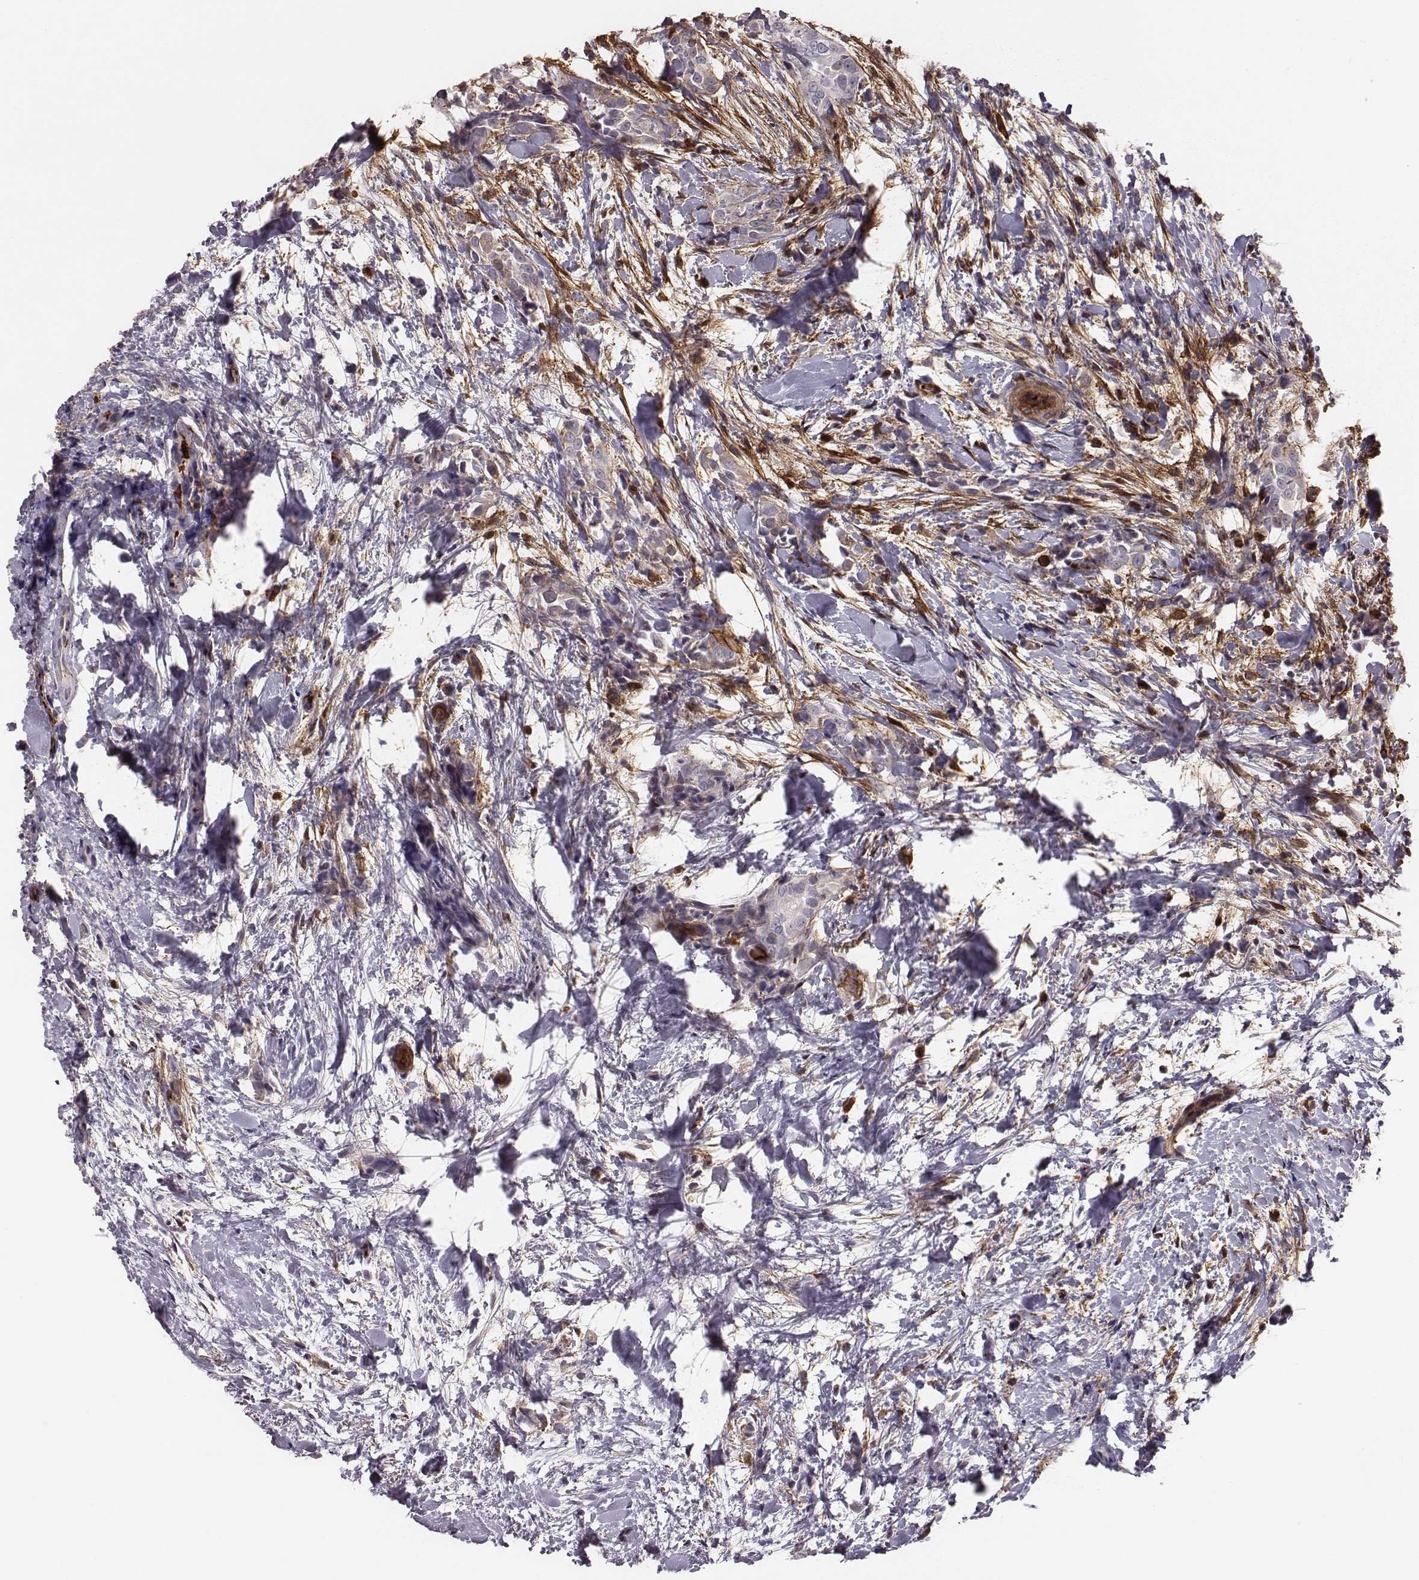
{"staining": {"intensity": "negative", "quantity": "none", "location": "none"}, "tissue": "thyroid cancer", "cell_type": "Tumor cells", "image_type": "cancer", "snomed": [{"axis": "morphology", "description": "Papillary adenocarcinoma, NOS"}, {"axis": "topography", "description": "Thyroid gland"}], "caption": "A micrograph of human thyroid cancer (papillary adenocarcinoma) is negative for staining in tumor cells. (DAB (3,3'-diaminobenzidine) immunohistochemistry, high magnification).", "gene": "ZYX", "patient": {"sex": "male", "age": 61}}